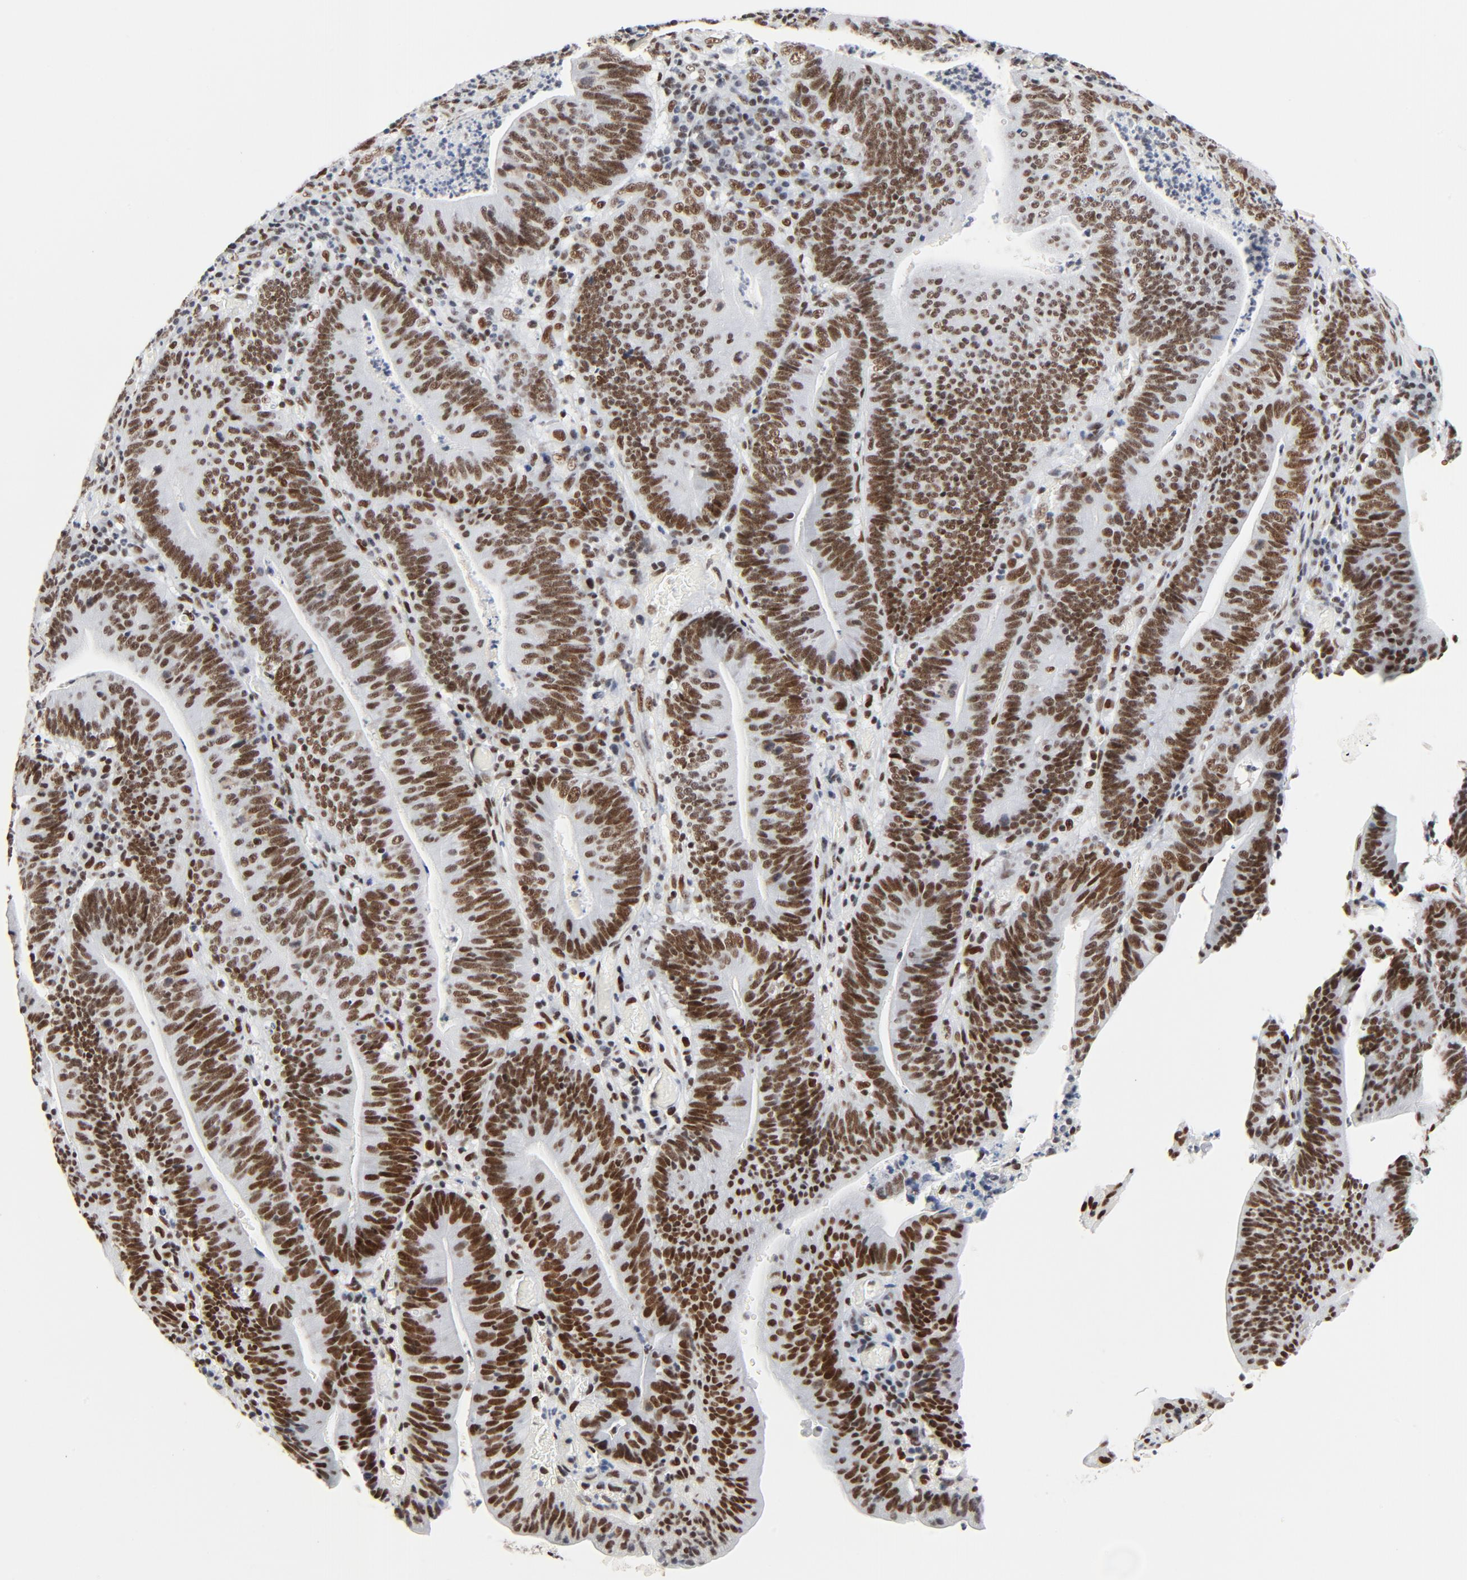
{"staining": {"intensity": "moderate", "quantity": ">75%", "location": "nuclear"}, "tissue": "stomach cancer", "cell_type": "Tumor cells", "image_type": "cancer", "snomed": [{"axis": "morphology", "description": "Adenocarcinoma, NOS"}, {"axis": "topography", "description": "Stomach, lower"}], "caption": "This is a photomicrograph of immunohistochemistry (IHC) staining of stomach cancer, which shows moderate expression in the nuclear of tumor cells.", "gene": "GTF2H1", "patient": {"sex": "female", "age": 86}}